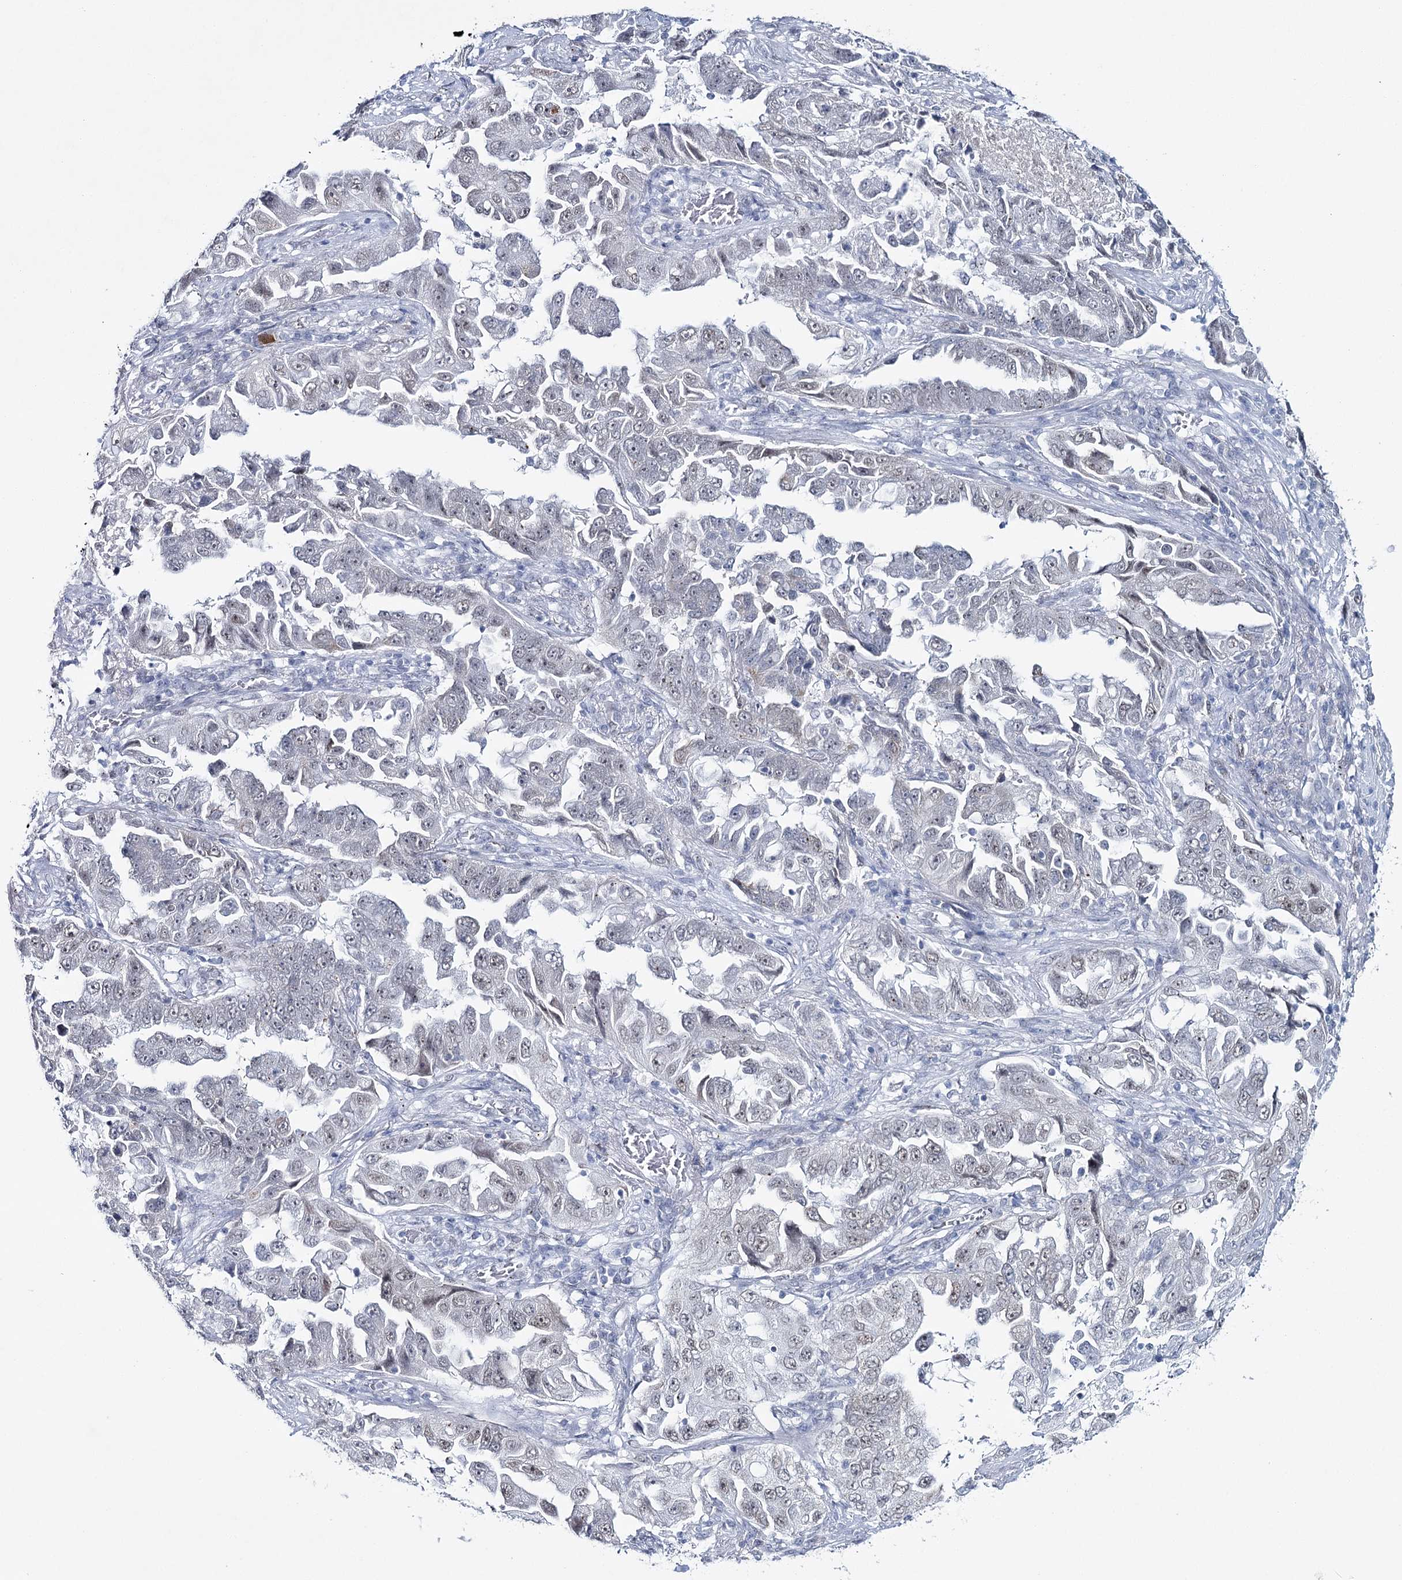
{"staining": {"intensity": "weak", "quantity": "25%-75%", "location": "nuclear"}, "tissue": "lung cancer", "cell_type": "Tumor cells", "image_type": "cancer", "snomed": [{"axis": "morphology", "description": "Adenocarcinoma, NOS"}, {"axis": "topography", "description": "Lung"}], "caption": "Immunohistochemical staining of lung cancer (adenocarcinoma) exhibits low levels of weak nuclear protein expression in approximately 25%-75% of tumor cells. (Brightfield microscopy of DAB IHC at high magnification).", "gene": "ZC3H8", "patient": {"sex": "female", "age": 51}}